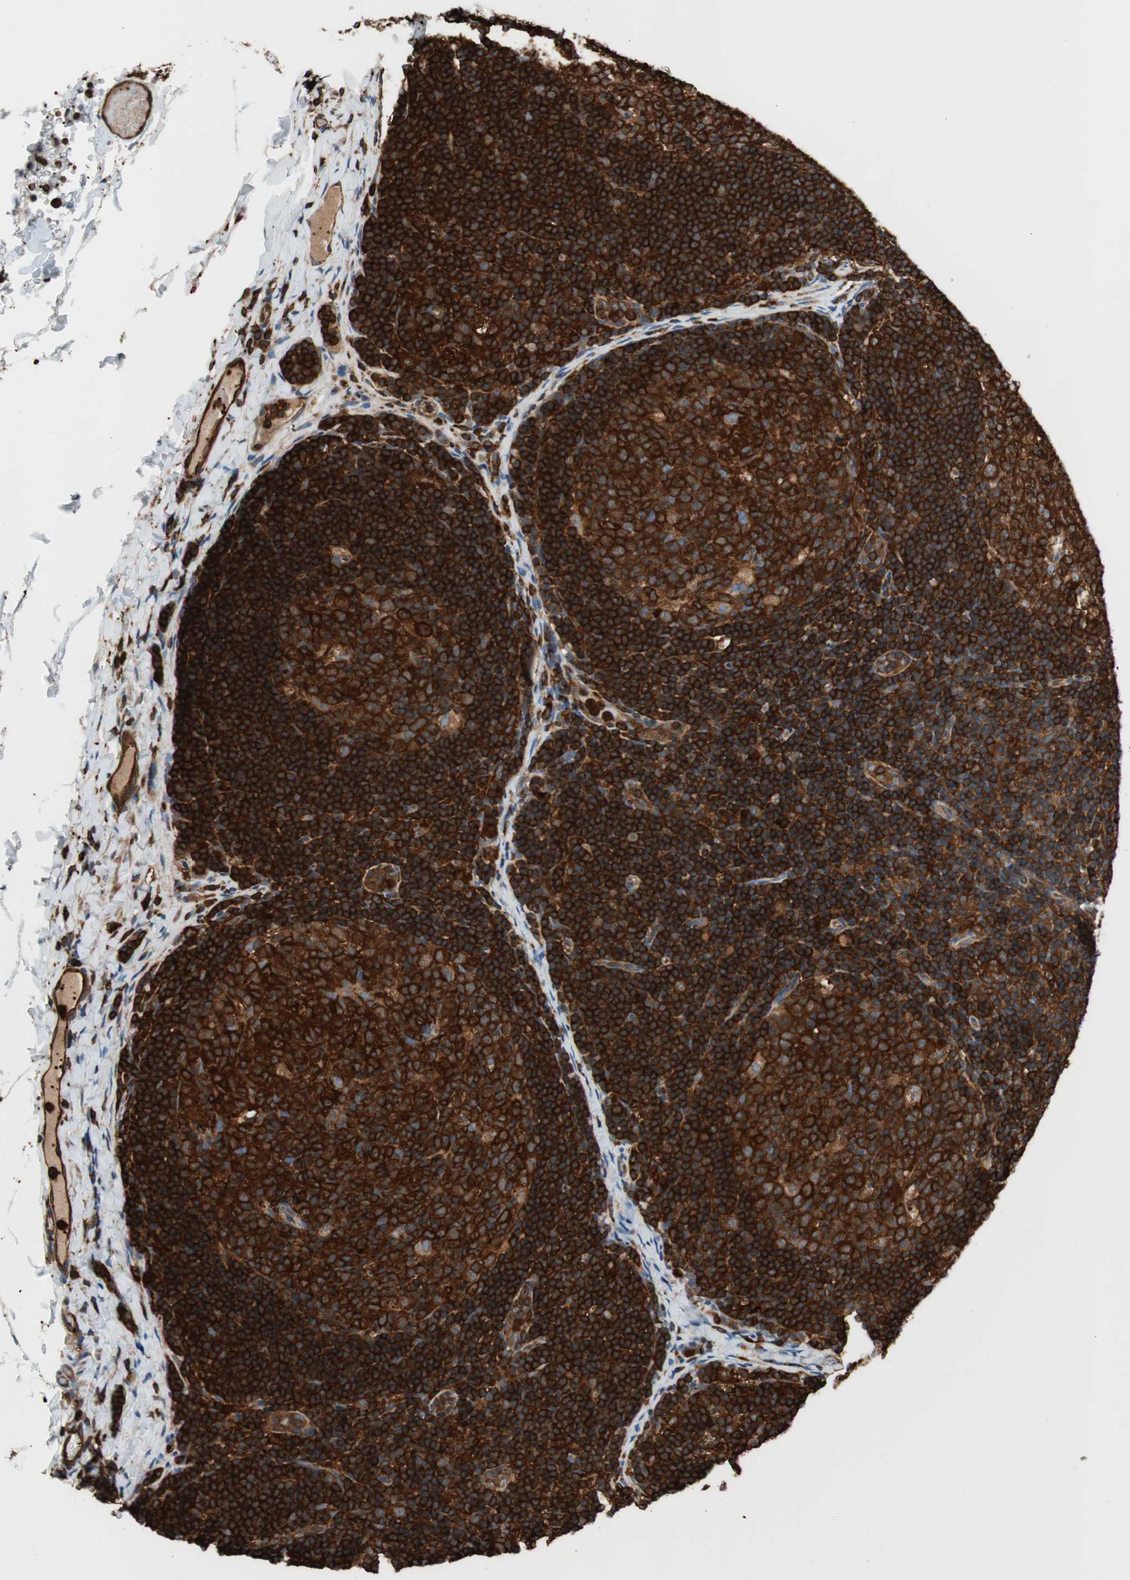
{"staining": {"intensity": "strong", "quantity": ">75%", "location": "cytoplasmic/membranous"}, "tissue": "lymph node", "cell_type": "Germinal center cells", "image_type": "normal", "snomed": [{"axis": "morphology", "description": "Normal tissue, NOS"}, {"axis": "topography", "description": "Lymph node"}], "caption": "Lymph node stained with a brown dye demonstrates strong cytoplasmic/membranous positive expression in approximately >75% of germinal center cells.", "gene": "VASP", "patient": {"sex": "female", "age": 14}}